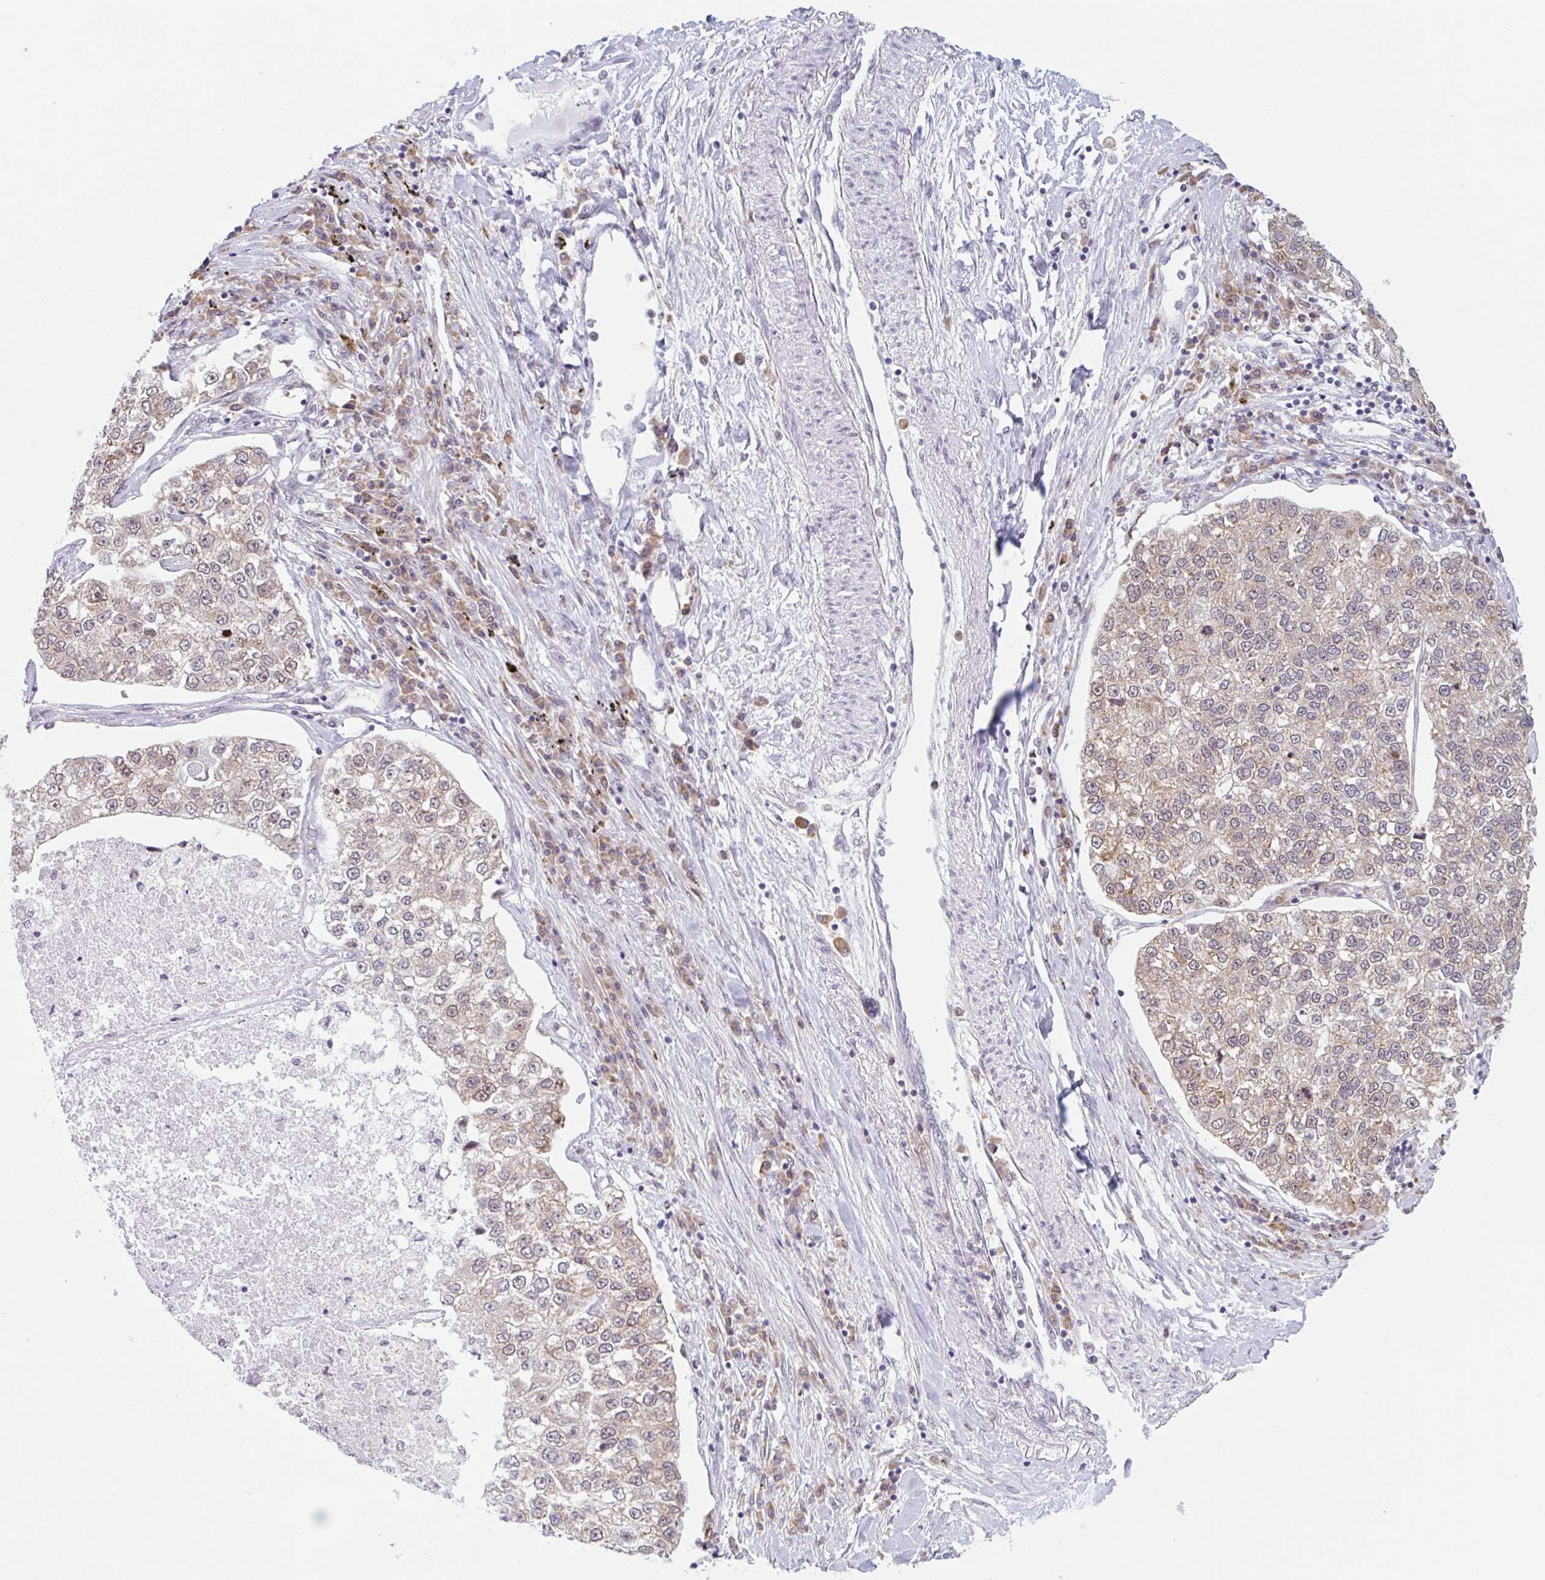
{"staining": {"intensity": "weak", "quantity": ">75%", "location": "cytoplasmic/membranous"}, "tissue": "lung cancer", "cell_type": "Tumor cells", "image_type": "cancer", "snomed": [{"axis": "morphology", "description": "Adenocarcinoma, NOS"}, {"axis": "topography", "description": "Lung"}], "caption": "The immunohistochemical stain highlights weak cytoplasmic/membranous expression in tumor cells of lung cancer tissue.", "gene": "SRSF10", "patient": {"sex": "male", "age": 49}}